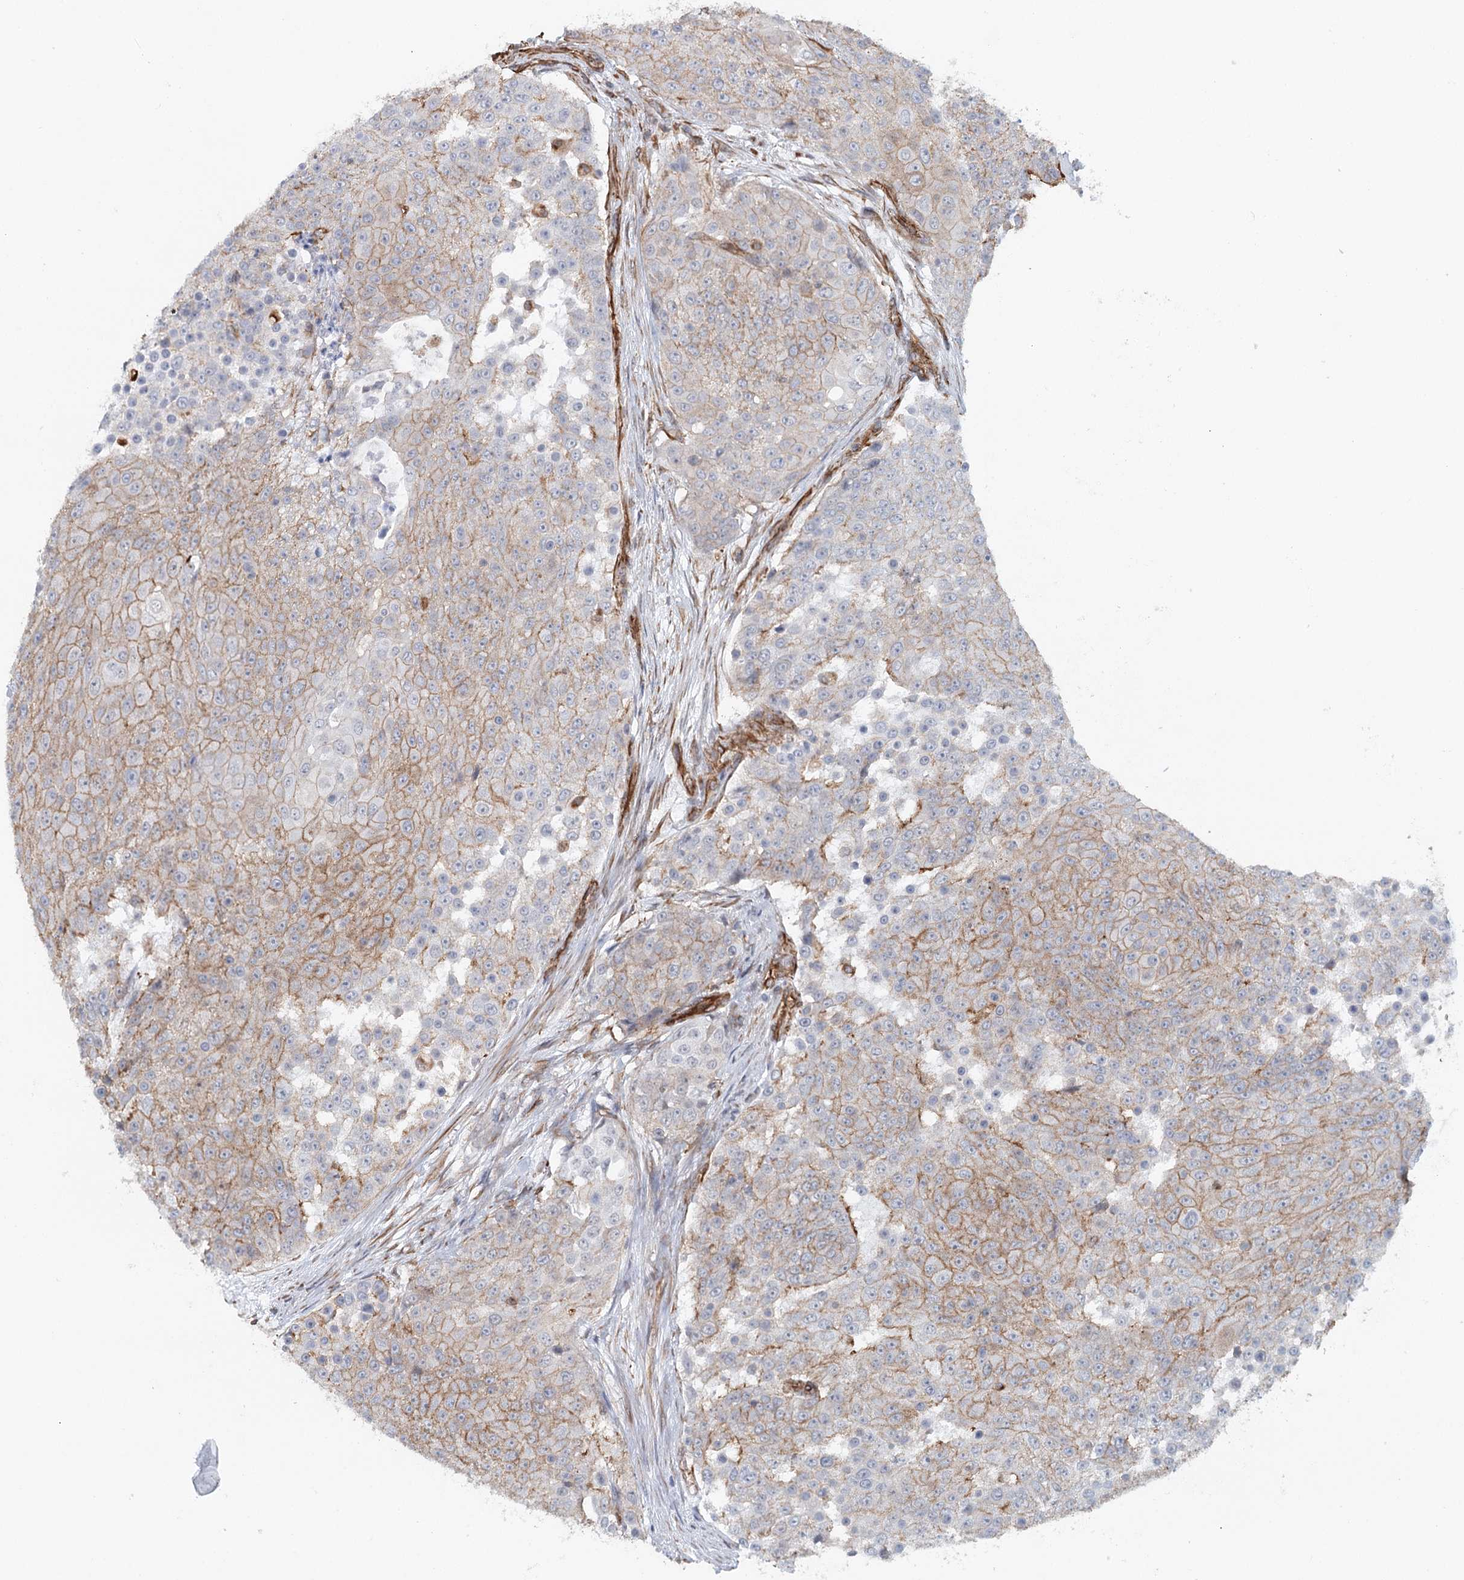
{"staining": {"intensity": "moderate", "quantity": ">75%", "location": "cytoplasmic/membranous"}, "tissue": "urothelial cancer", "cell_type": "Tumor cells", "image_type": "cancer", "snomed": [{"axis": "morphology", "description": "Urothelial carcinoma, High grade"}, {"axis": "topography", "description": "Urinary bladder"}], "caption": "DAB (3,3'-diaminobenzidine) immunohistochemical staining of human urothelial cancer reveals moderate cytoplasmic/membranous protein staining in approximately >75% of tumor cells.", "gene": "SYNPO", "patient": {"sex": "female", "age": 63}}